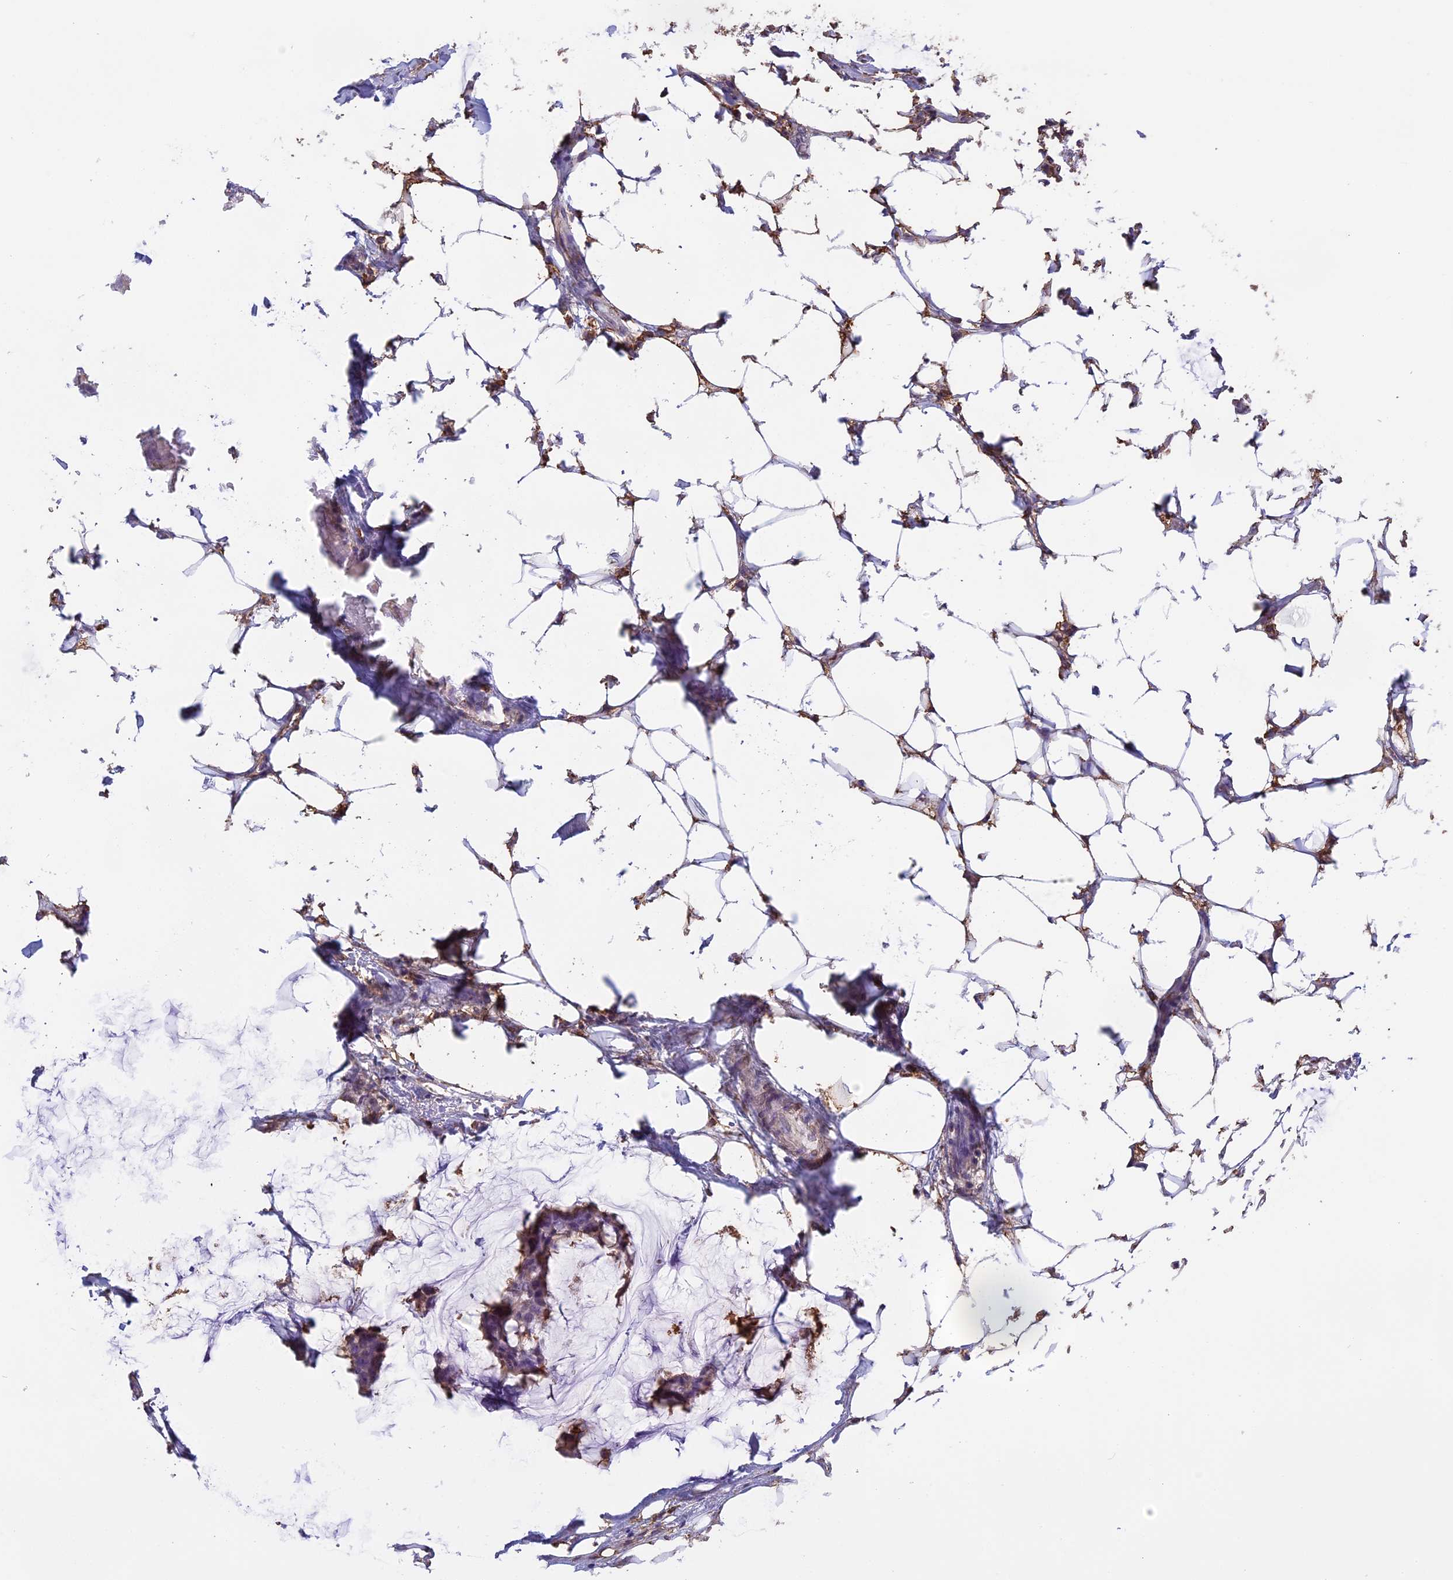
{"staining": {"intensity": "weak", "quantity": "<25%", "location": "cytoplasmic/membranous"}, "tissue": "breast cancer", "cell_type": "Tumor cells", "image_type": "cancer", "snomed": [{"axis": "morphology", "description": "Duct carcinoma"}, {"axis": "topography", "description": "Breast"}], "caption": "Immunohistochemistry (IHC) of human breast infiltrating ductal carcinoma exhibits no expression in tumor cells.", "gene": "TMEM255B", "patient": {"sex": "female", "age": 93}}